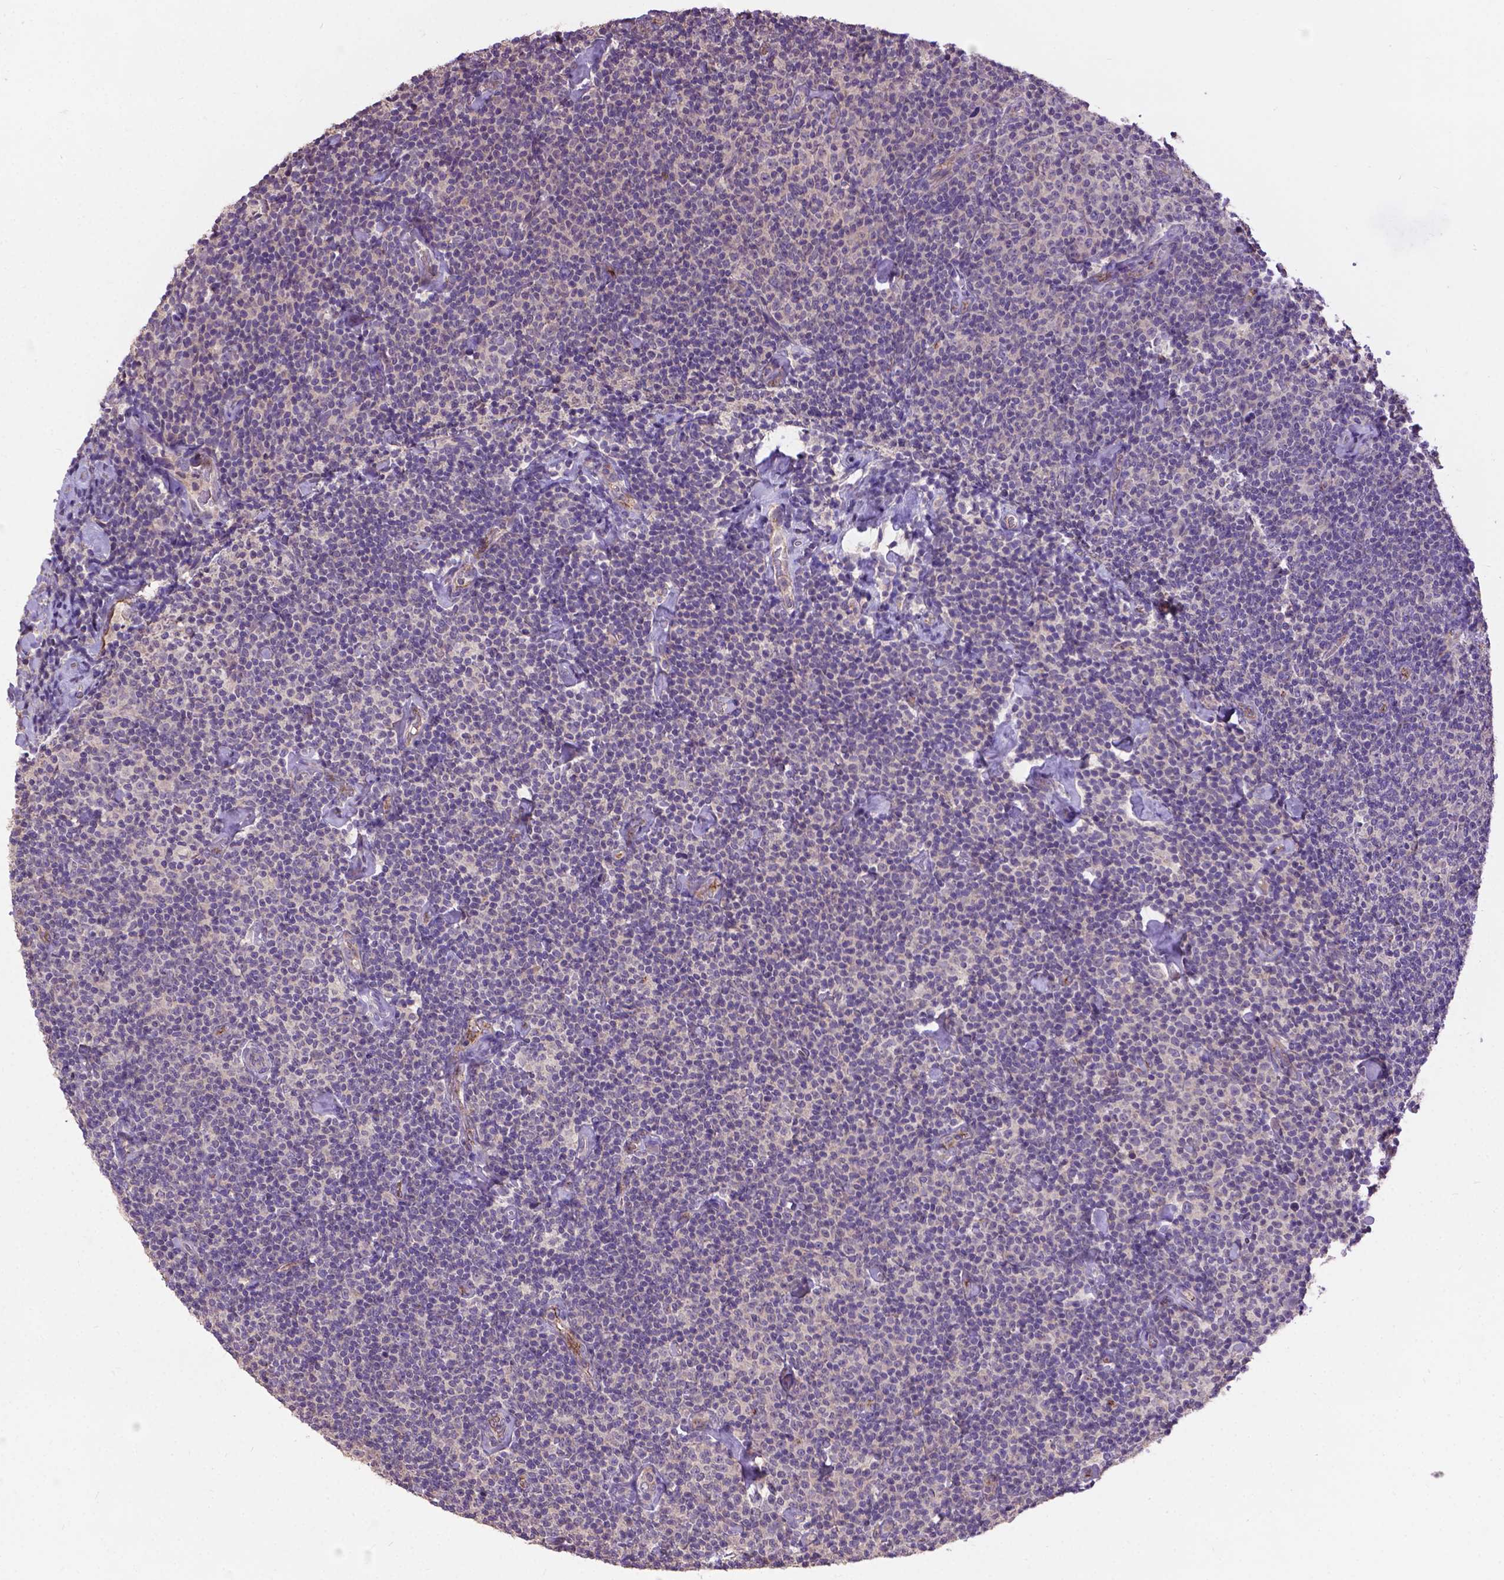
{"staining": {"intensity": "negative", "quantity": "none", "location": "none"}, "tissue": "lymphoma", "cell_type": "Tumor cells", "image_type": "cancer", "snomed": [{"axis": "morphology", "description": "Malignant lymphoma, non-Hodgkin's type, Low grade"}, {"axis": "topography", "description": "Lymph node"}], "caption": "Tumor cells show no significant positivity in low-grade malignant lymphoma, non-Hodgkin's type.", "gene": "ZNF337", "patient": {"sex": "male", "age": 81}}